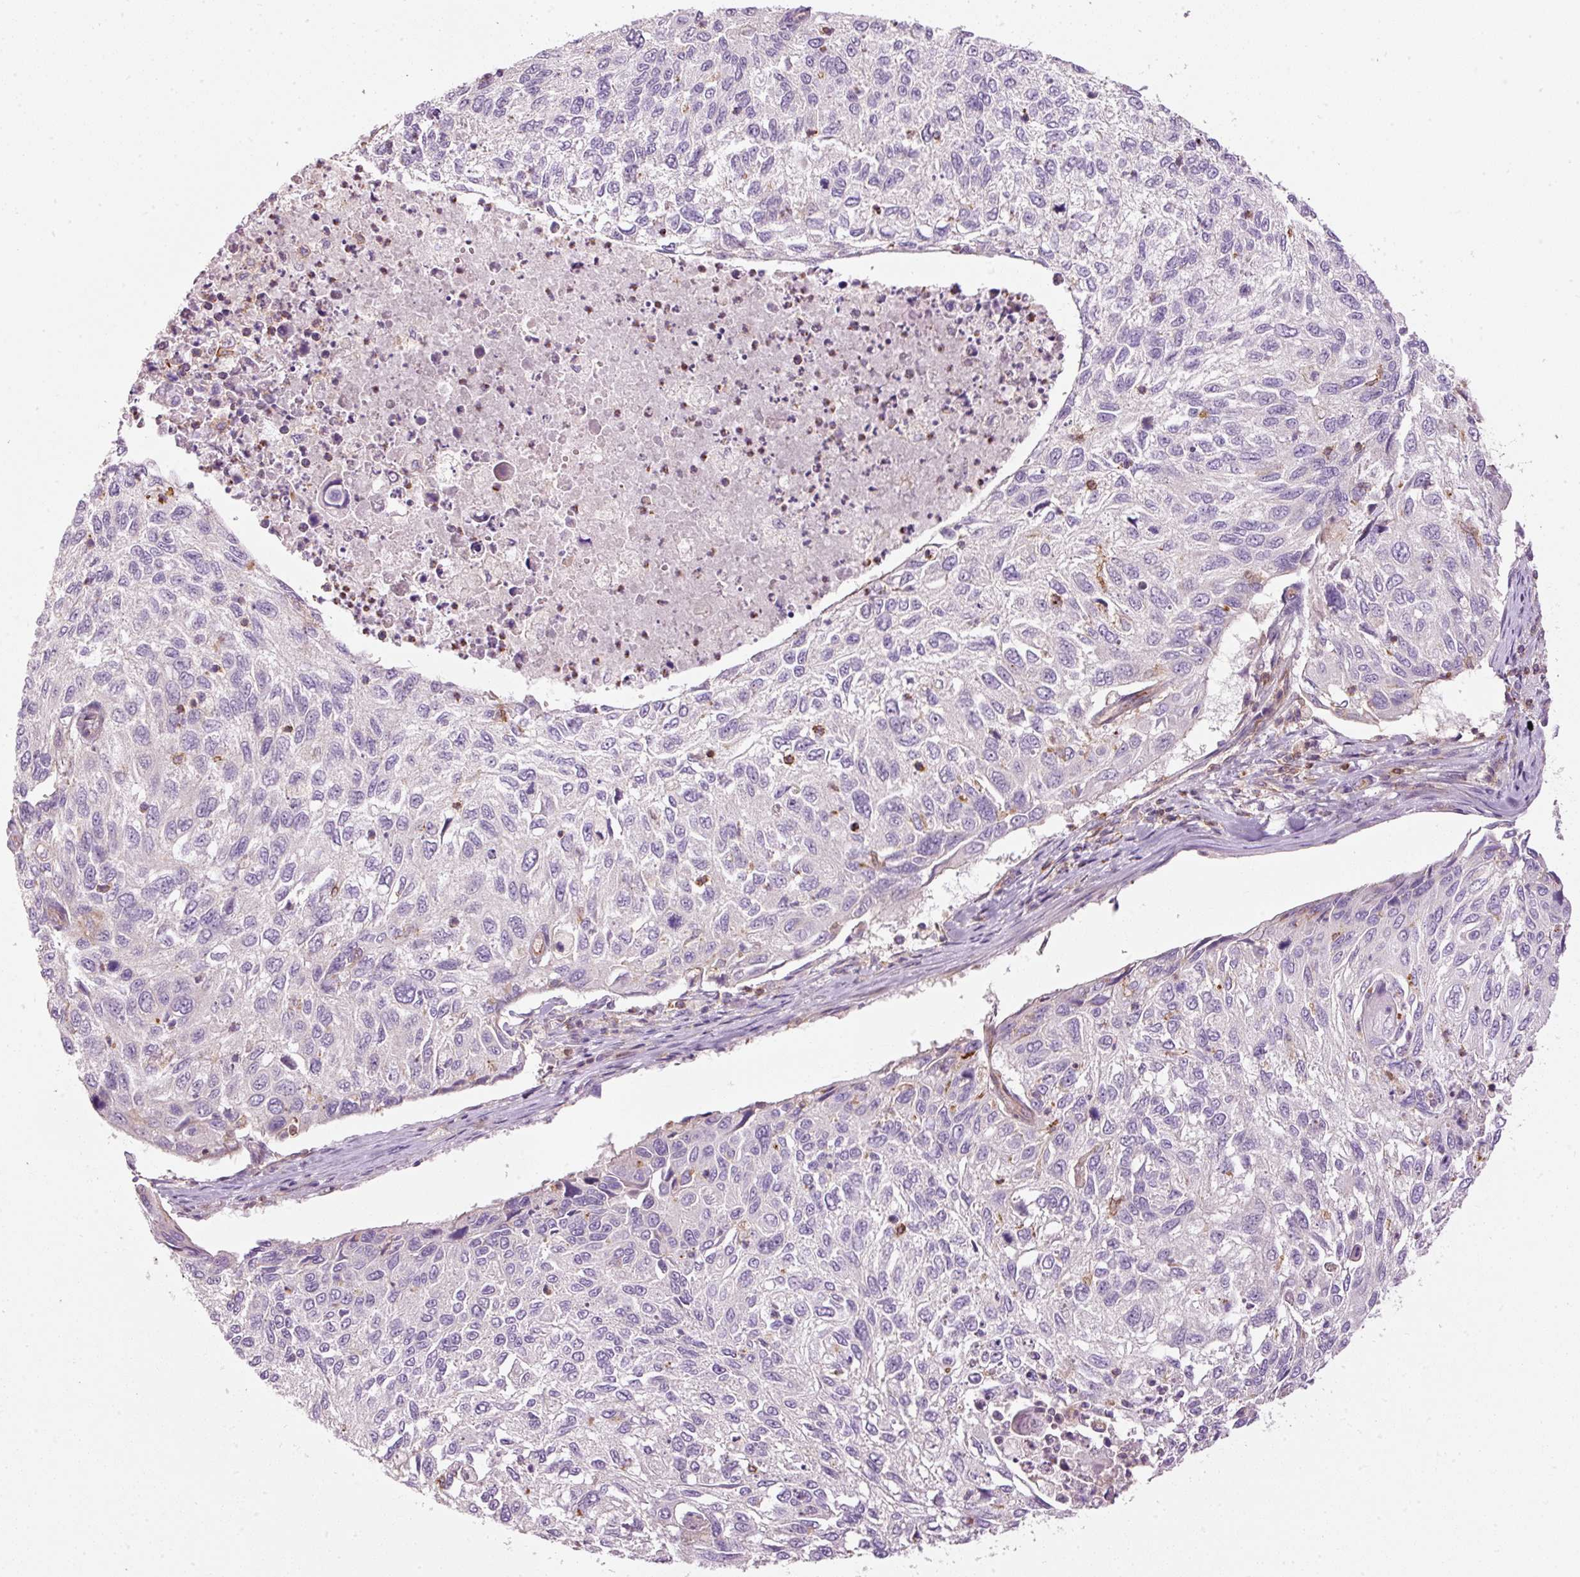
{"staining": {"intensity": "negative", "quantity": "none", "location": "none"}, "tissue": "cervical cancer", "cell_type": "Tumor cells", "image_type": "cancer", "snomed": [{"axis": "morphology", "description": "Squamous cell carcinoma, NOS"}, {"axis": "topography", "description": "Cervix"}], "caption": "The IHC histopathology image has no significant expression in tumor cells of cervical cancer tissue.", "gene": "SIPA1", "patient": {"sex": "female", "age": 70}}